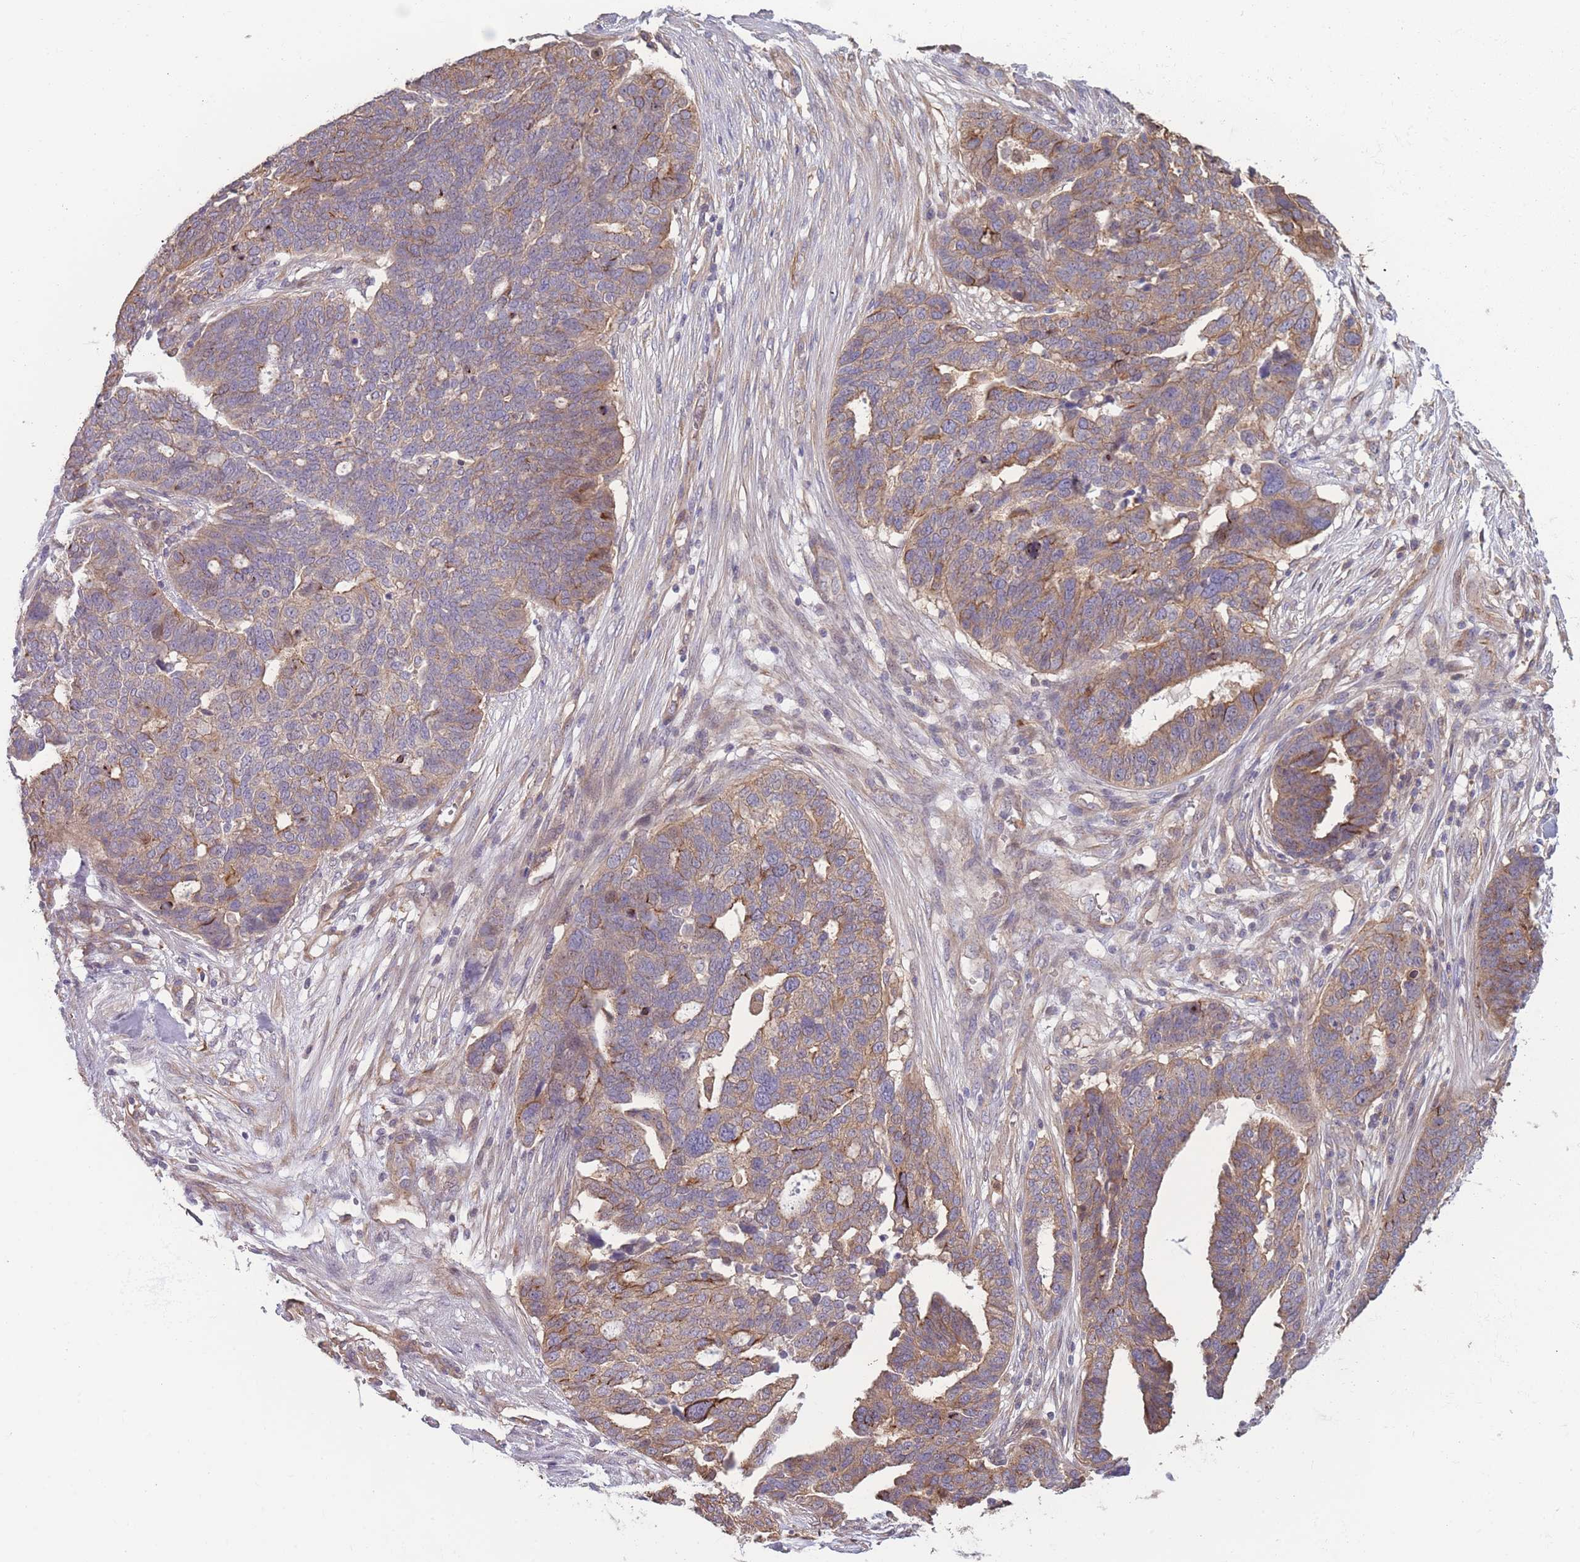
{"staining": {"intensity": "moderate", "quantity": "<25%", "location": "cytoplasmic/membranous"}, "tissue": "ovarian cancer", "cell_type": "Tumor cells", "image_type": "cancer", "snomed": [{"axis": "morphology", "description": "Cystadenocarcinoma, serous, NOS"}, {"axis": "topography", "description": "Ovary"}], "caption": "Brown immunohistochemical staining in serous cystadenocarcinoma (ovarian) reveals moderate cytoplasmic/membranous expression in about <25% of tumor cells.", "gene": "STEAP3", "patient": {"sex": "female", "age": 59}}